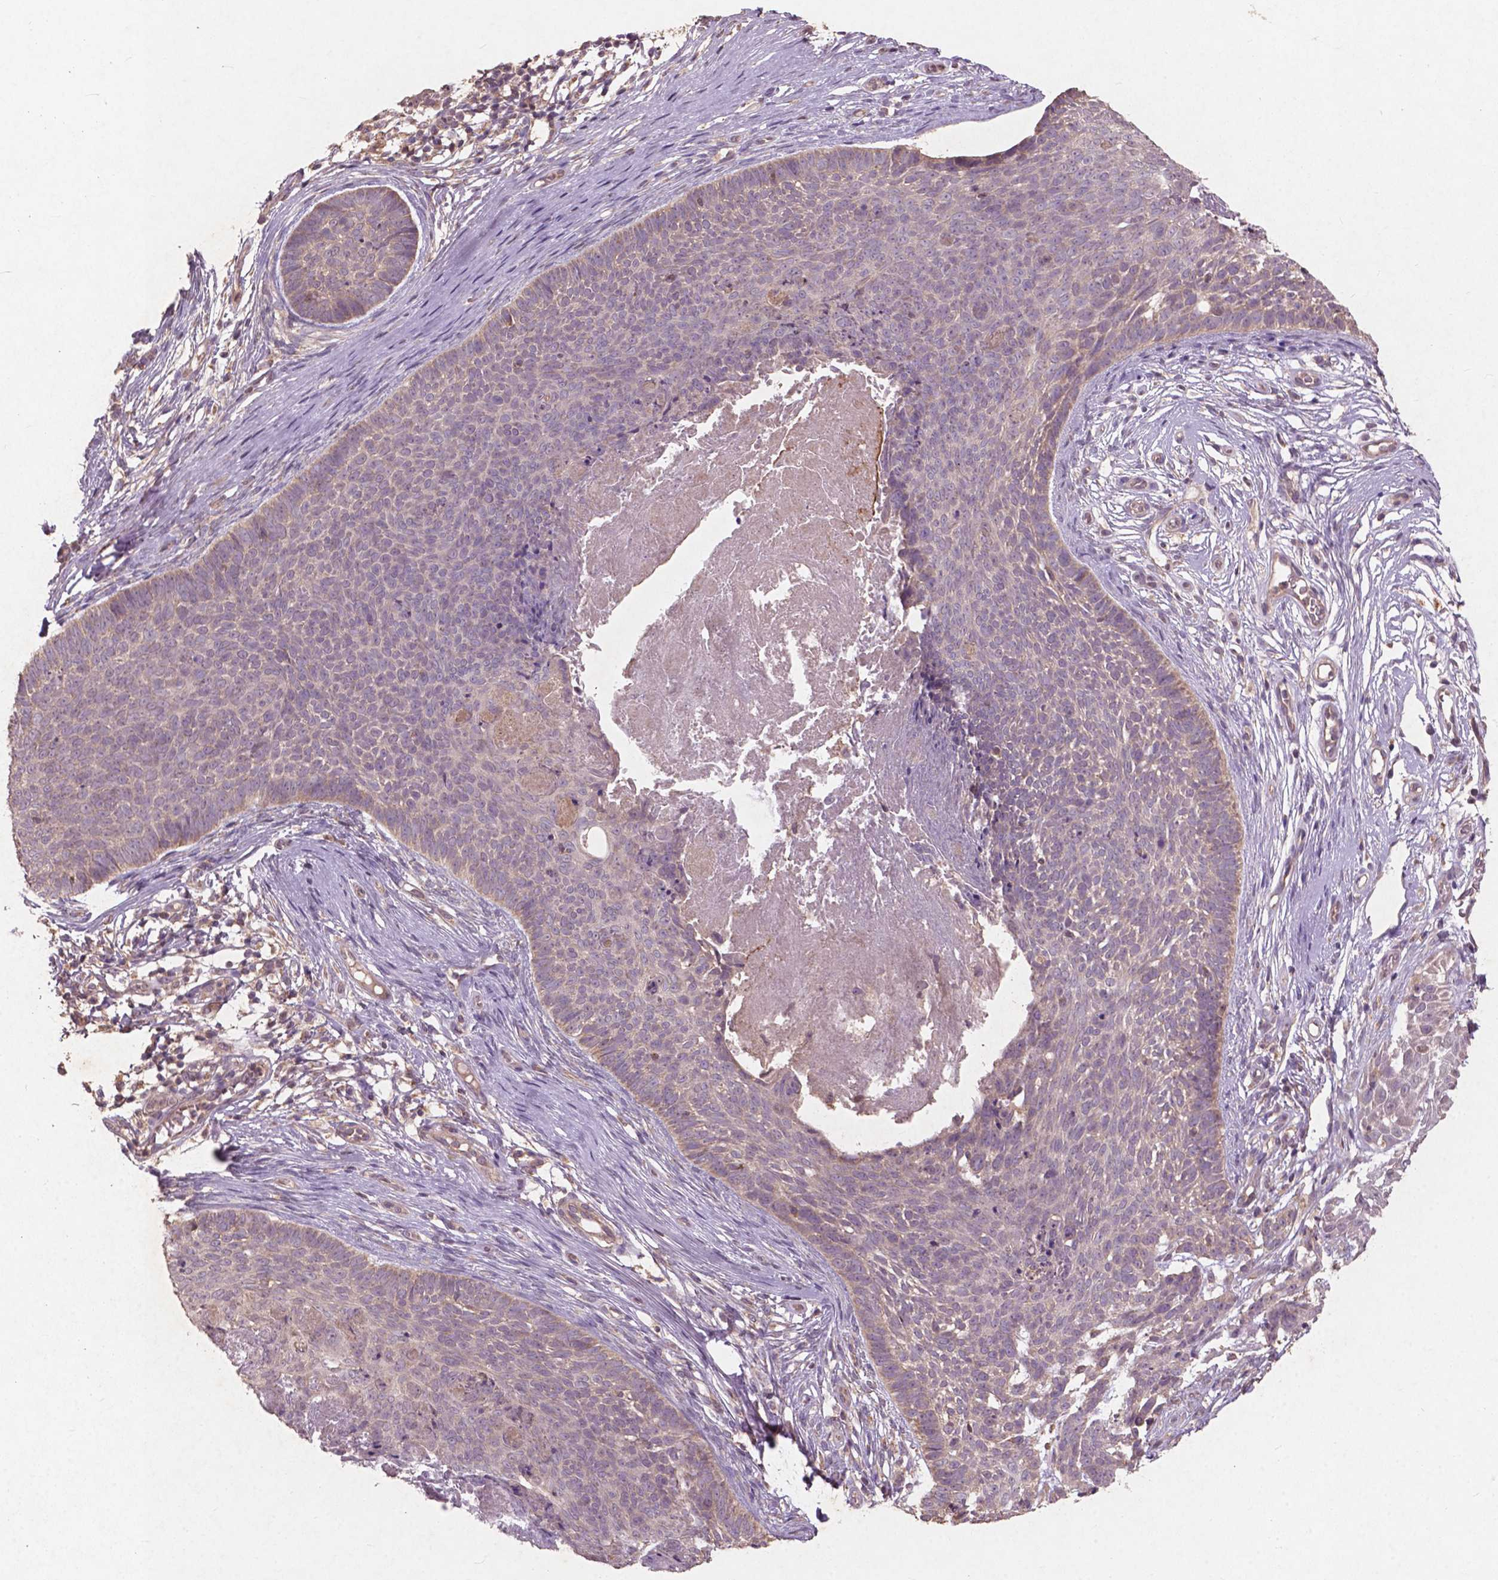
{"staining": {"intensity": "negative", "quantity": "none", "location": "none"}, "tissue": "skin cancer", "cell_type": "Tumor cells", "image_type": "cancer", "snomed": [{"axis": "morphology", "description": "Basal cell carcinoma"}, {"axis": "topography", "description": "Skin"}], "caption": "High magnification brightfield microscopy of basal cell carcinoma (skin) stained with DAB (3,3'-diaminobenzidine) (brown) and counterstained with hematoxylin (blue): tumor cells show no significant positivity. (DAB immunohistochemistry (IHC) visualized using brightfield microscopy, high magnification).", "gene": "ST6GALNAC5", "patient": {"sex": "male", "age": 85}}